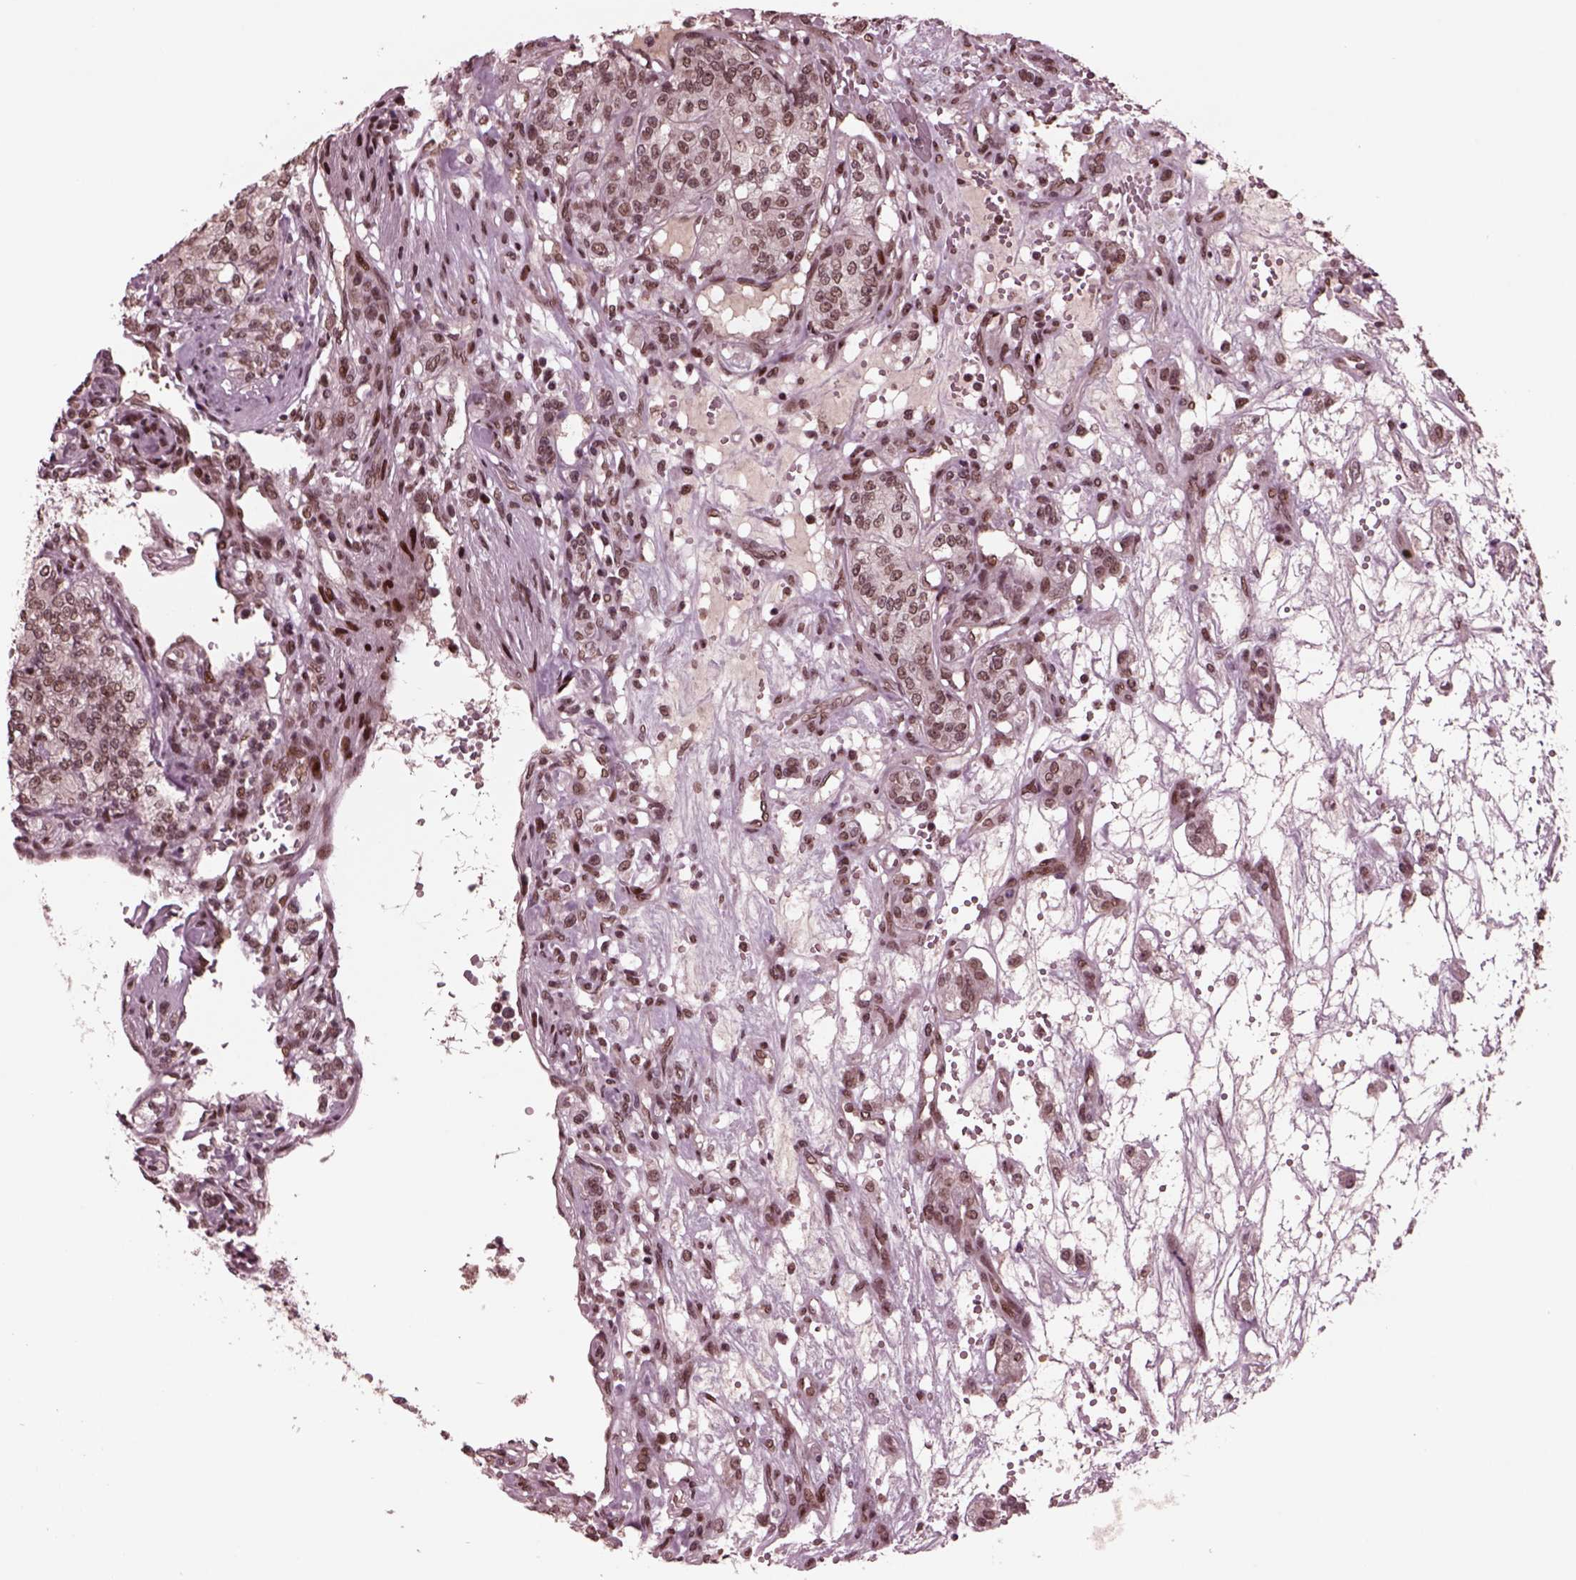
{"staining": {"intensity": "weak", "quantity": ">75%", "location": "nuclear"}, "tissue": "renal cancer", "cell_type": "Tumor cells", "image_type": "cancer", "snomed": [{"axis": "morphology", "description": "Adenocarcinoma, NOS"}, {"axis": "topography", "description": "Kidney"}], "caption": "Brown immunohistochemical staining in human renal cancer (adenocarcinoma) displays weak nuclear expression in approximately >75% of tumor cells.", "gene": "NAP1L5", "patient": {"sex": "female", "age": 63}}